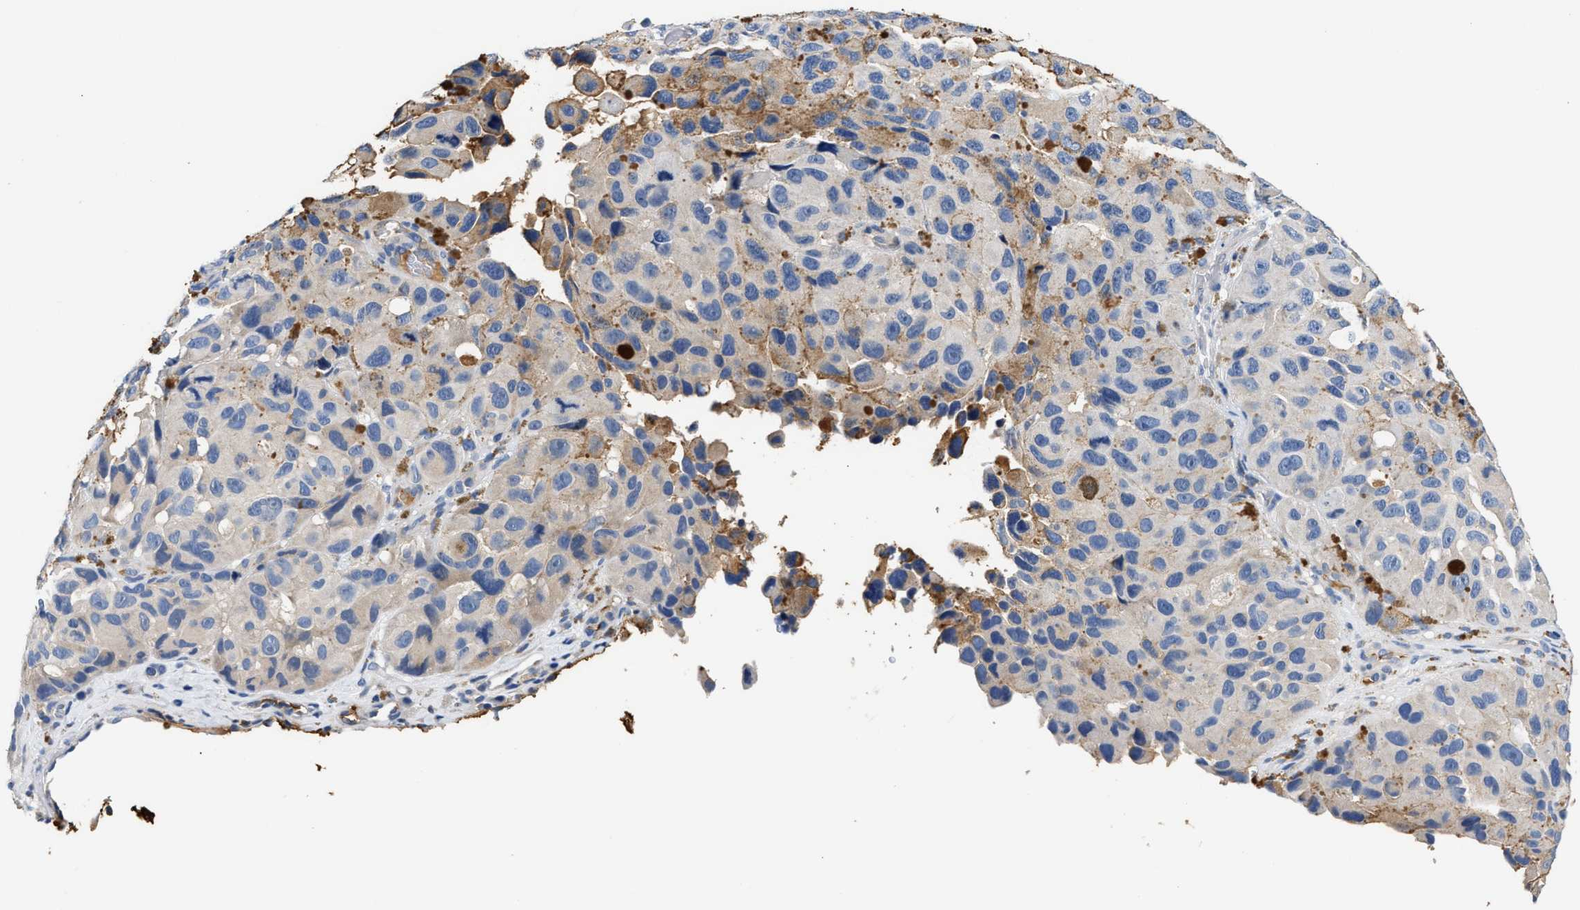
{"staining": {"intensity": "weak", "quantity": "<25%", "location": "cytoplasmic/membranous"}, "tissue": "melanoma", "cell_type": "Tumor cells", "image_type": "cancer", "snomed": [{"axis": "morphology", "description": "Malignant melanoma, NOS"}, {"axis": "topography", "description": "Skin"}], "caption": "An immunohistochemistry micrograph of melanoma is shown. There is no staining in tumor cells of melanoma.", "gene": "TUT7", "patient": {"sex": "female", "age": 73}}